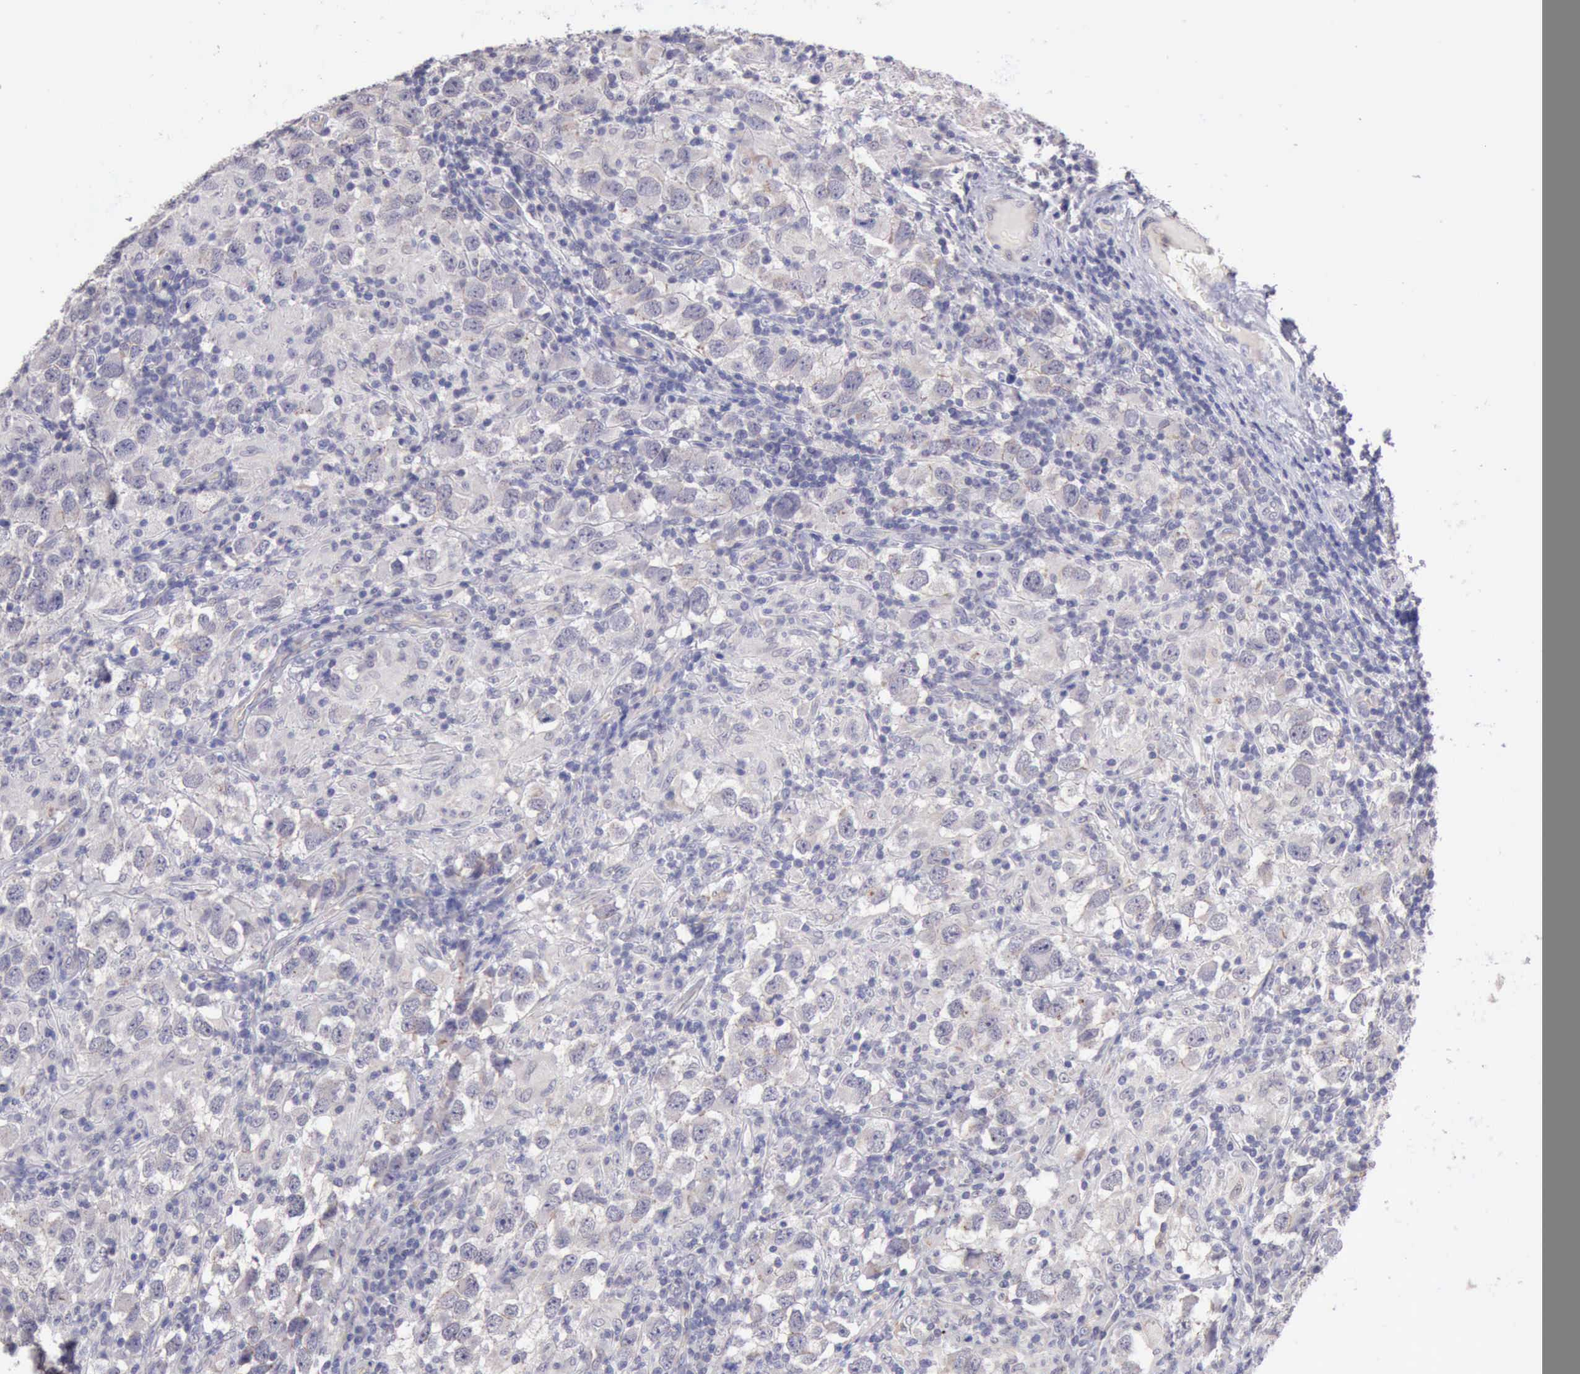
{"staining": {"intensity": "negative", "quantity": "none", "location": "none"}, "tissue": "testis cancer", "cell_type": "Tumor cells", "image_type": "cancer", "snomed": [{"axis": "morphology", "description": "Carcinoma, Embryonal, NOS"}, {"axis": "topography", "description": "Testis"}], "caption": "Tumor cells show no significant positivity in testis cancer.", "gene": "KCND1", "patient": {"sex": "male", "age": 21}}